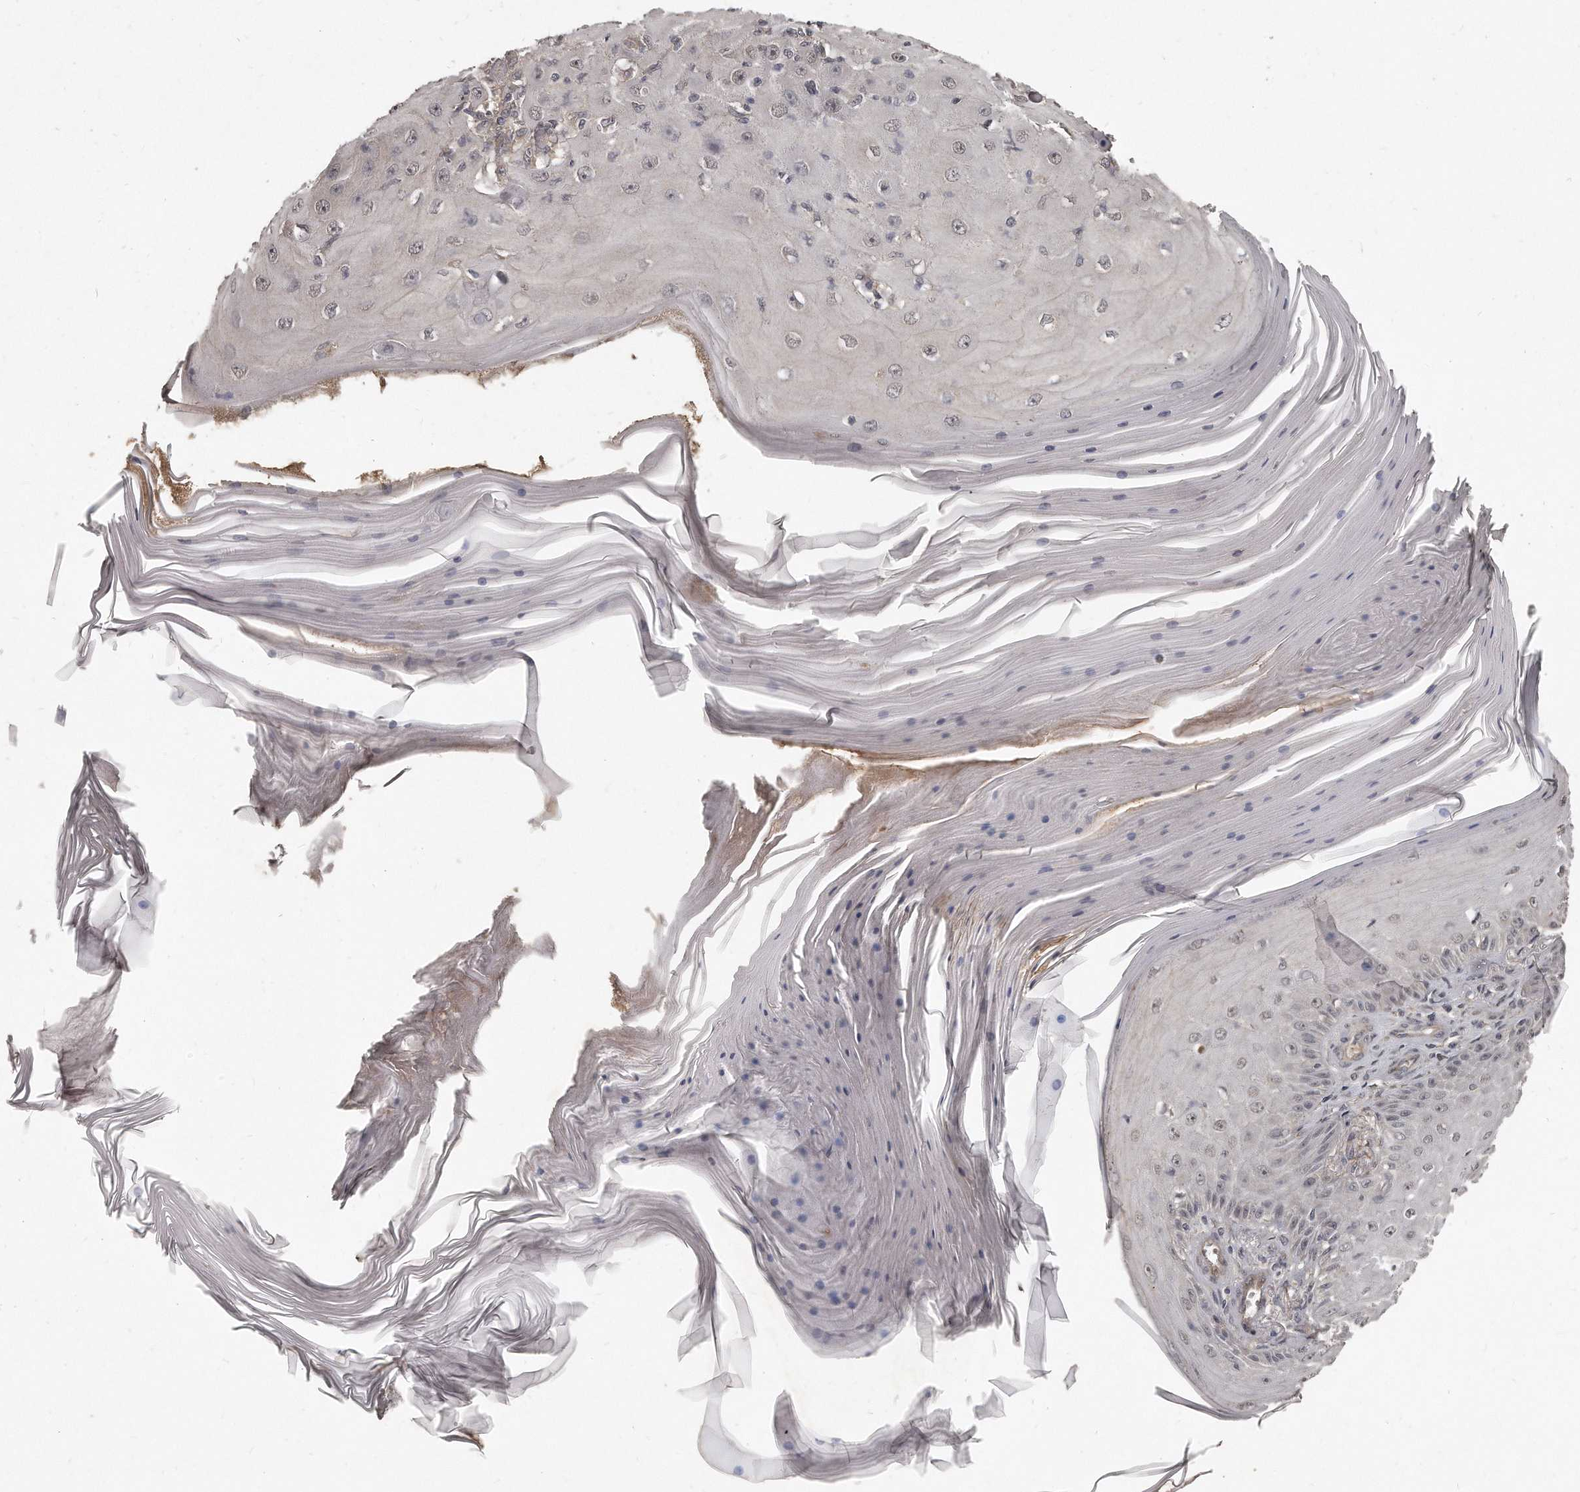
{"staining": {"intensity": "negative", "quantity": "none", "location": "none"}, "tissue": "skin cancer", "cell_type": "Tumor cells", "image_type": "cancer", "snomed": [{"axis": "morphology", "description": "Squamous cell carcinoma, NOS"}, {"axis": "topography", "description": "Skin"}], "caption": "DAB immunohistochemical staining of human skin cancer (squamous cell carcinoma) exhibits no significant positivity in tumor cells. (DAB (3,3'-diaminobenzidine) immunohistochemistry with hematoxylin counter stain).", "gene": "GRB10", "patient": {"sex": "female", "age": 73}}